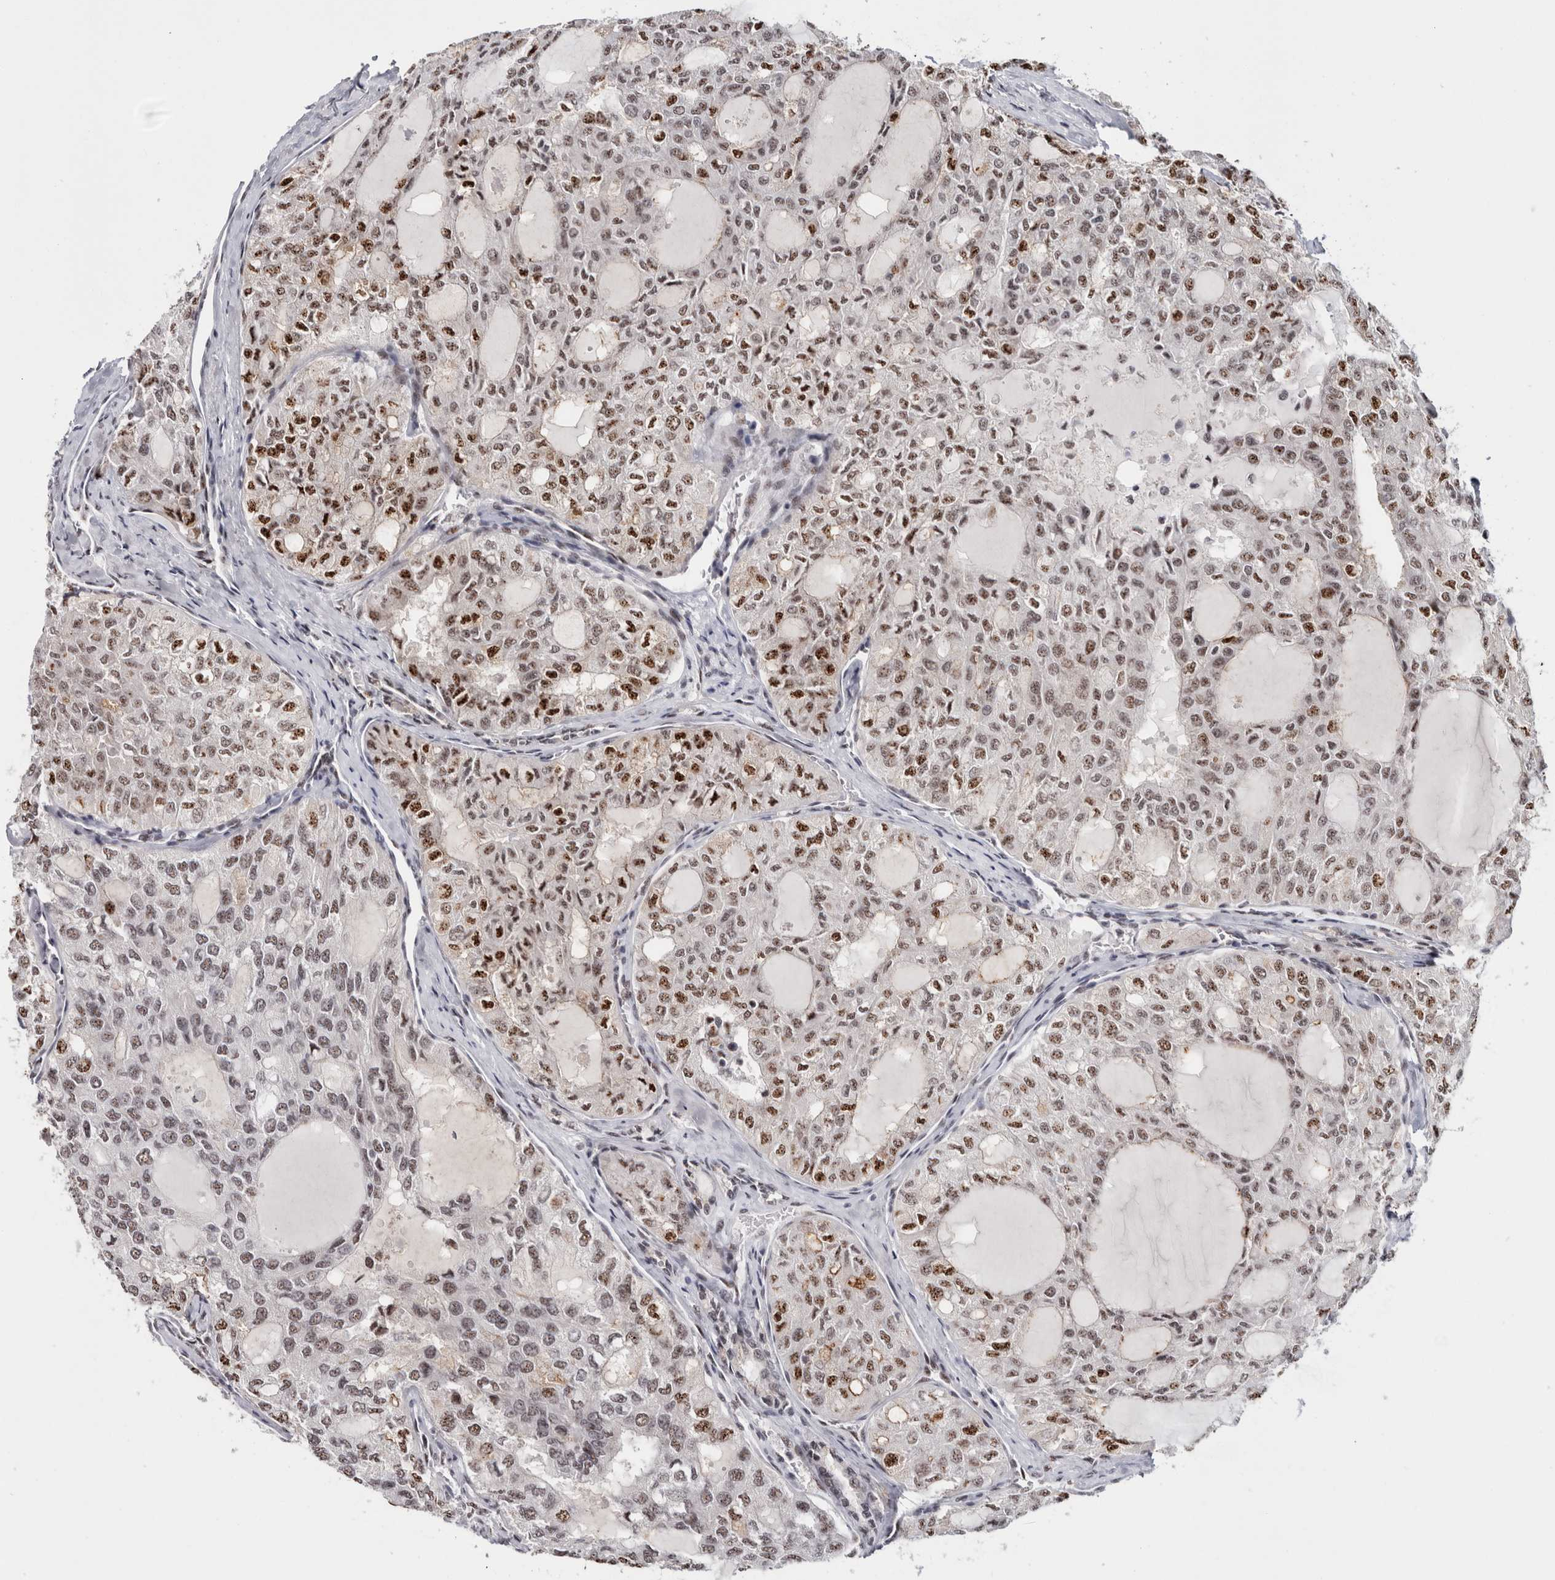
{"staining": {"intensity": "moderate", "quantity": ">75%", "location": "nuclear"}, "tissue": "thyroid cancer", "cell_type": "Tumor cells", "image_type": "cancer", "snomed": [{"axis": "morphology", "description": "Follicular adenoma carcinoma, NOS"}, {"axis": "topography", "description": "Thyroid gland"}], "caption": "Immunohistochemical staining of thyroid follicular adenoma carcinoma shows moderate nuclear protein staining in about >75% of tumor cells.", "gene": "MKNK1", "patient": {"sex": "male", "age": 75}}